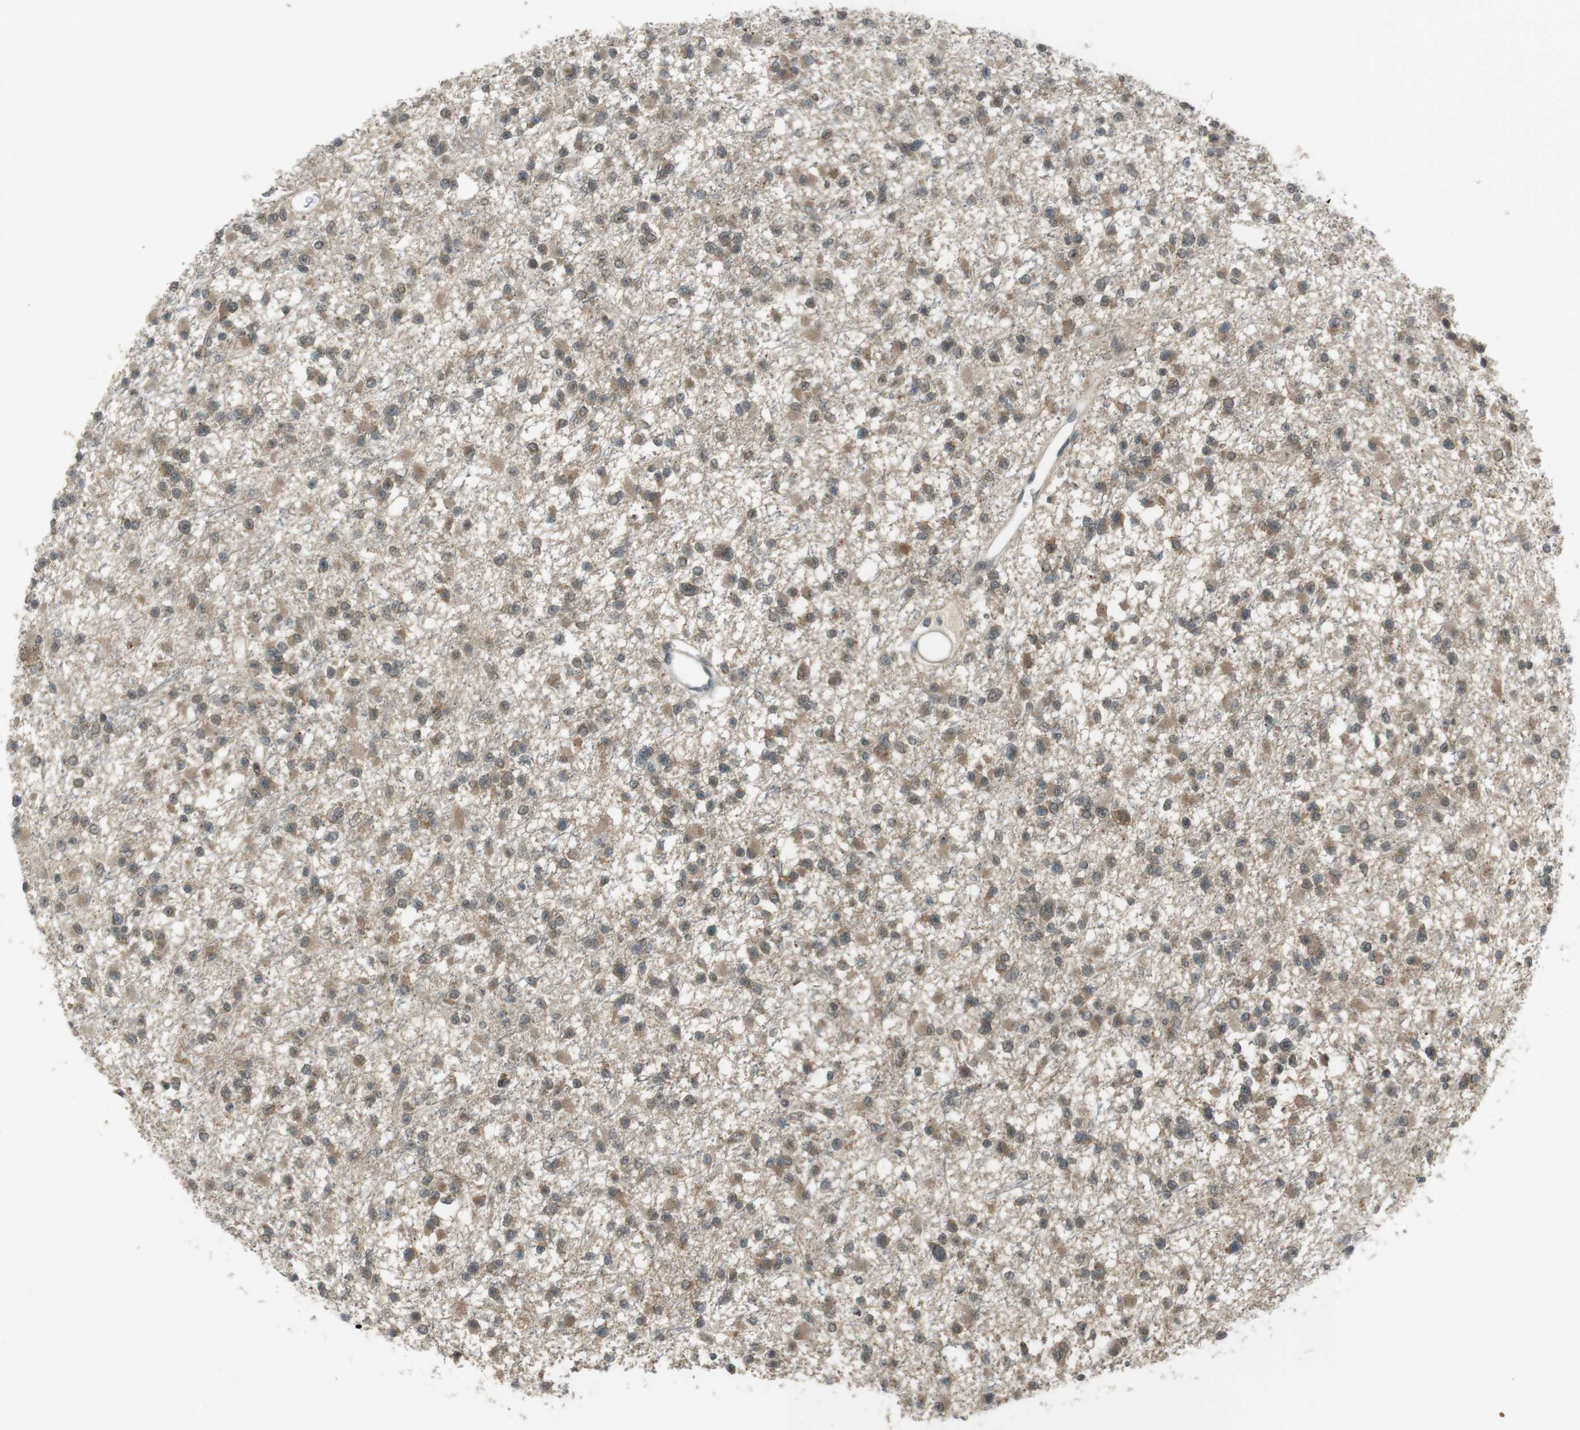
{"staining": {"intensity": "moderate", "quantity": ">75%", "location": "cytoplasmic/membranous"}, "tissue": "glioma", "cell_type": "Tumor cells", "image_type": "cancer", "snomed": [{"axis": "morphology", "description": "Glioma, malignant, Low grade"}, {"axis": "topography", "description": "Brain"}], "caption": "An IHC histopathology image of neoplastic tissue is shown. Protein staining in brown shows moderate cytoplasmic/membranous positivity in glioma within tumor cells.", "gene": "SLITRK5", "patient": {"sex": "female", "age": 22}}